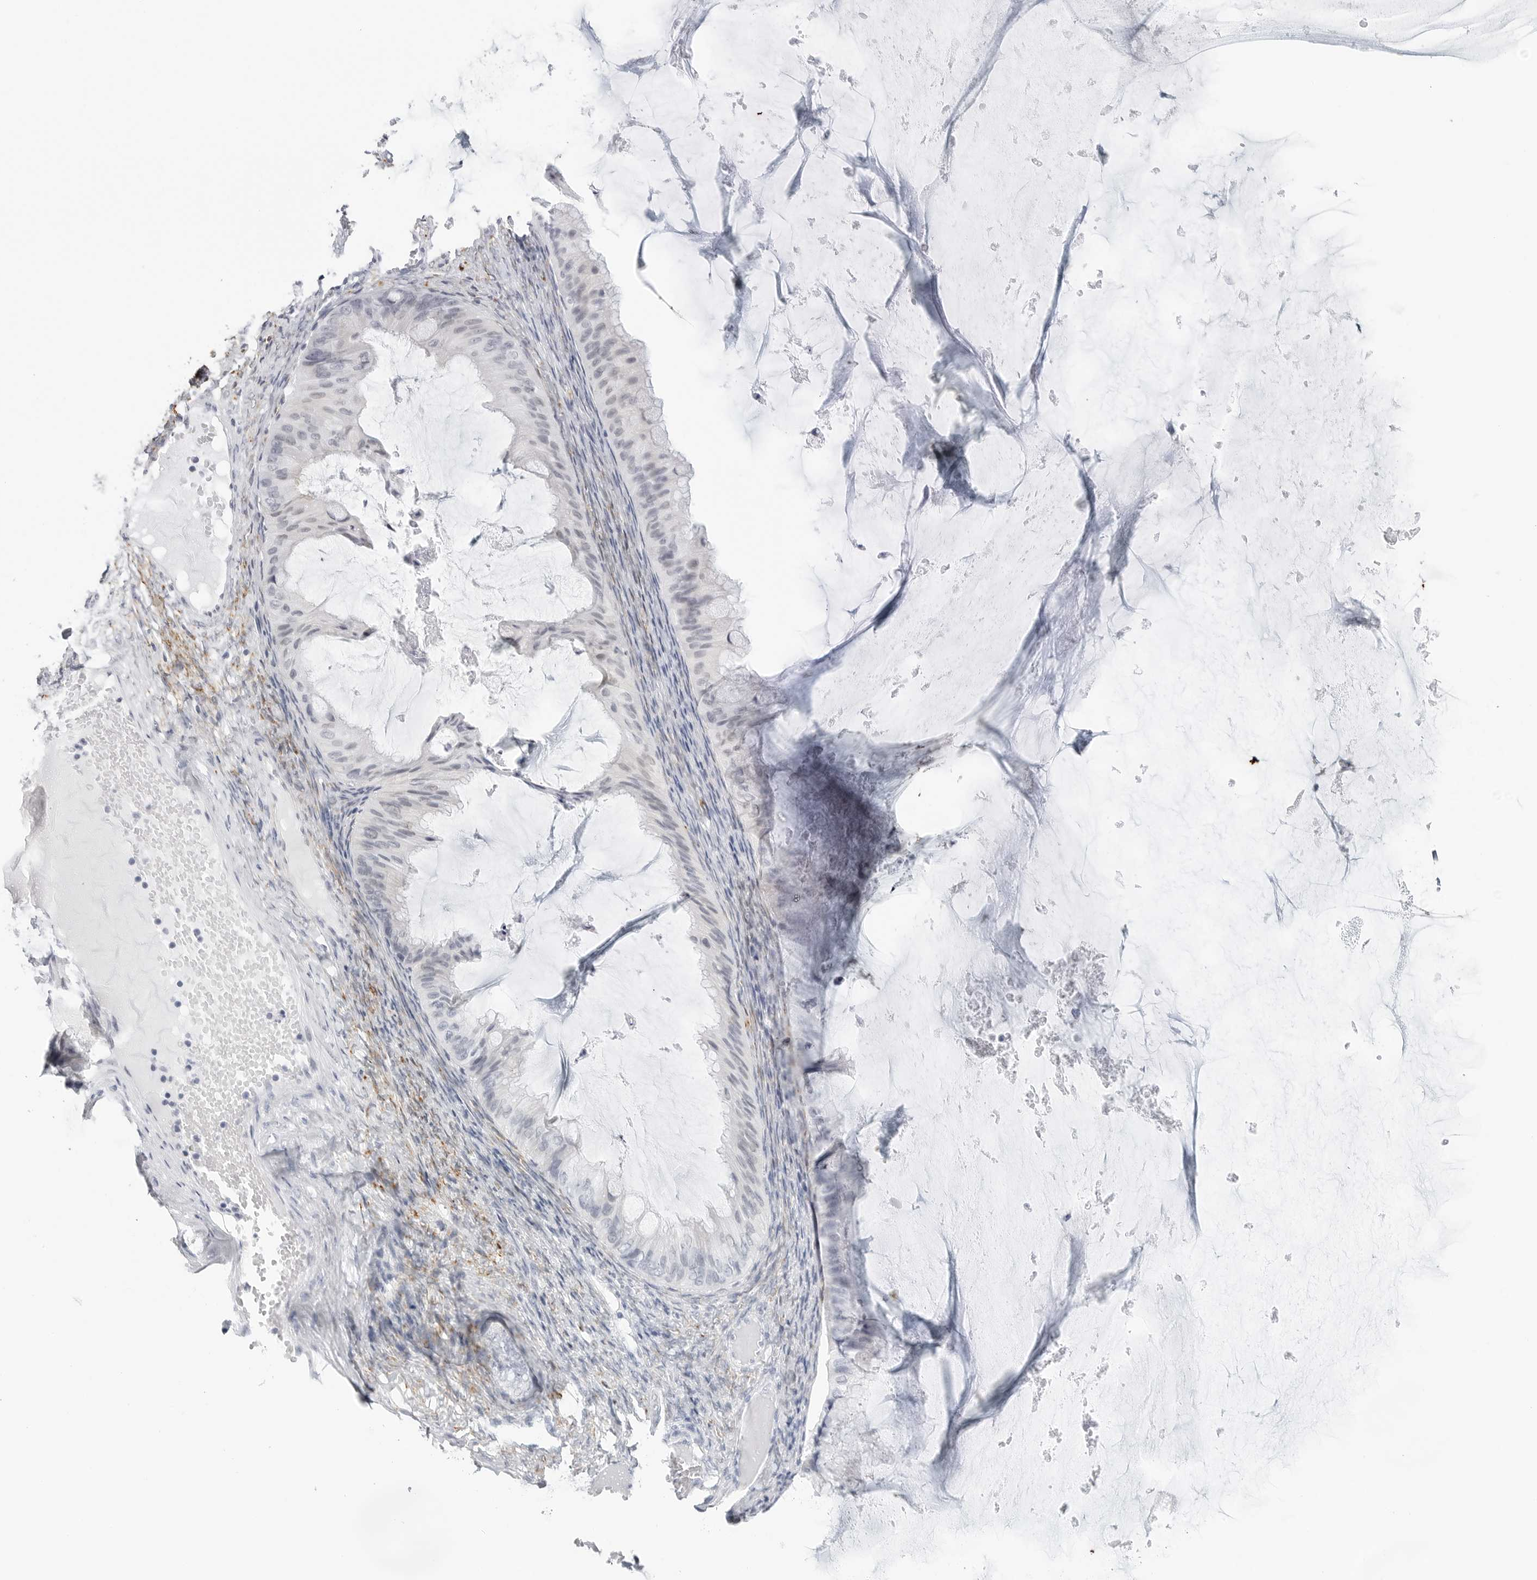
{"staining": {"intensity": "negative", "quantity": "none", "location": "none"}, "tissue": "ovarian cancer", "cell_type": "Tumor cells", "image_type": "cancer", "snomed": [{"axis": "morphology", "description": "Cystadenocarcinoma, mucinous, NOS"}, {"axis": "topography", "description": "Ovary"}], "caption": "DAB immunohistochemical staining of ovarian cancer (mucinous cystadenocarcinoma) reveals no significant expression in tumor cells.", "gene": "HSPB7", "patient": {"sex": "female", "age": 61}}